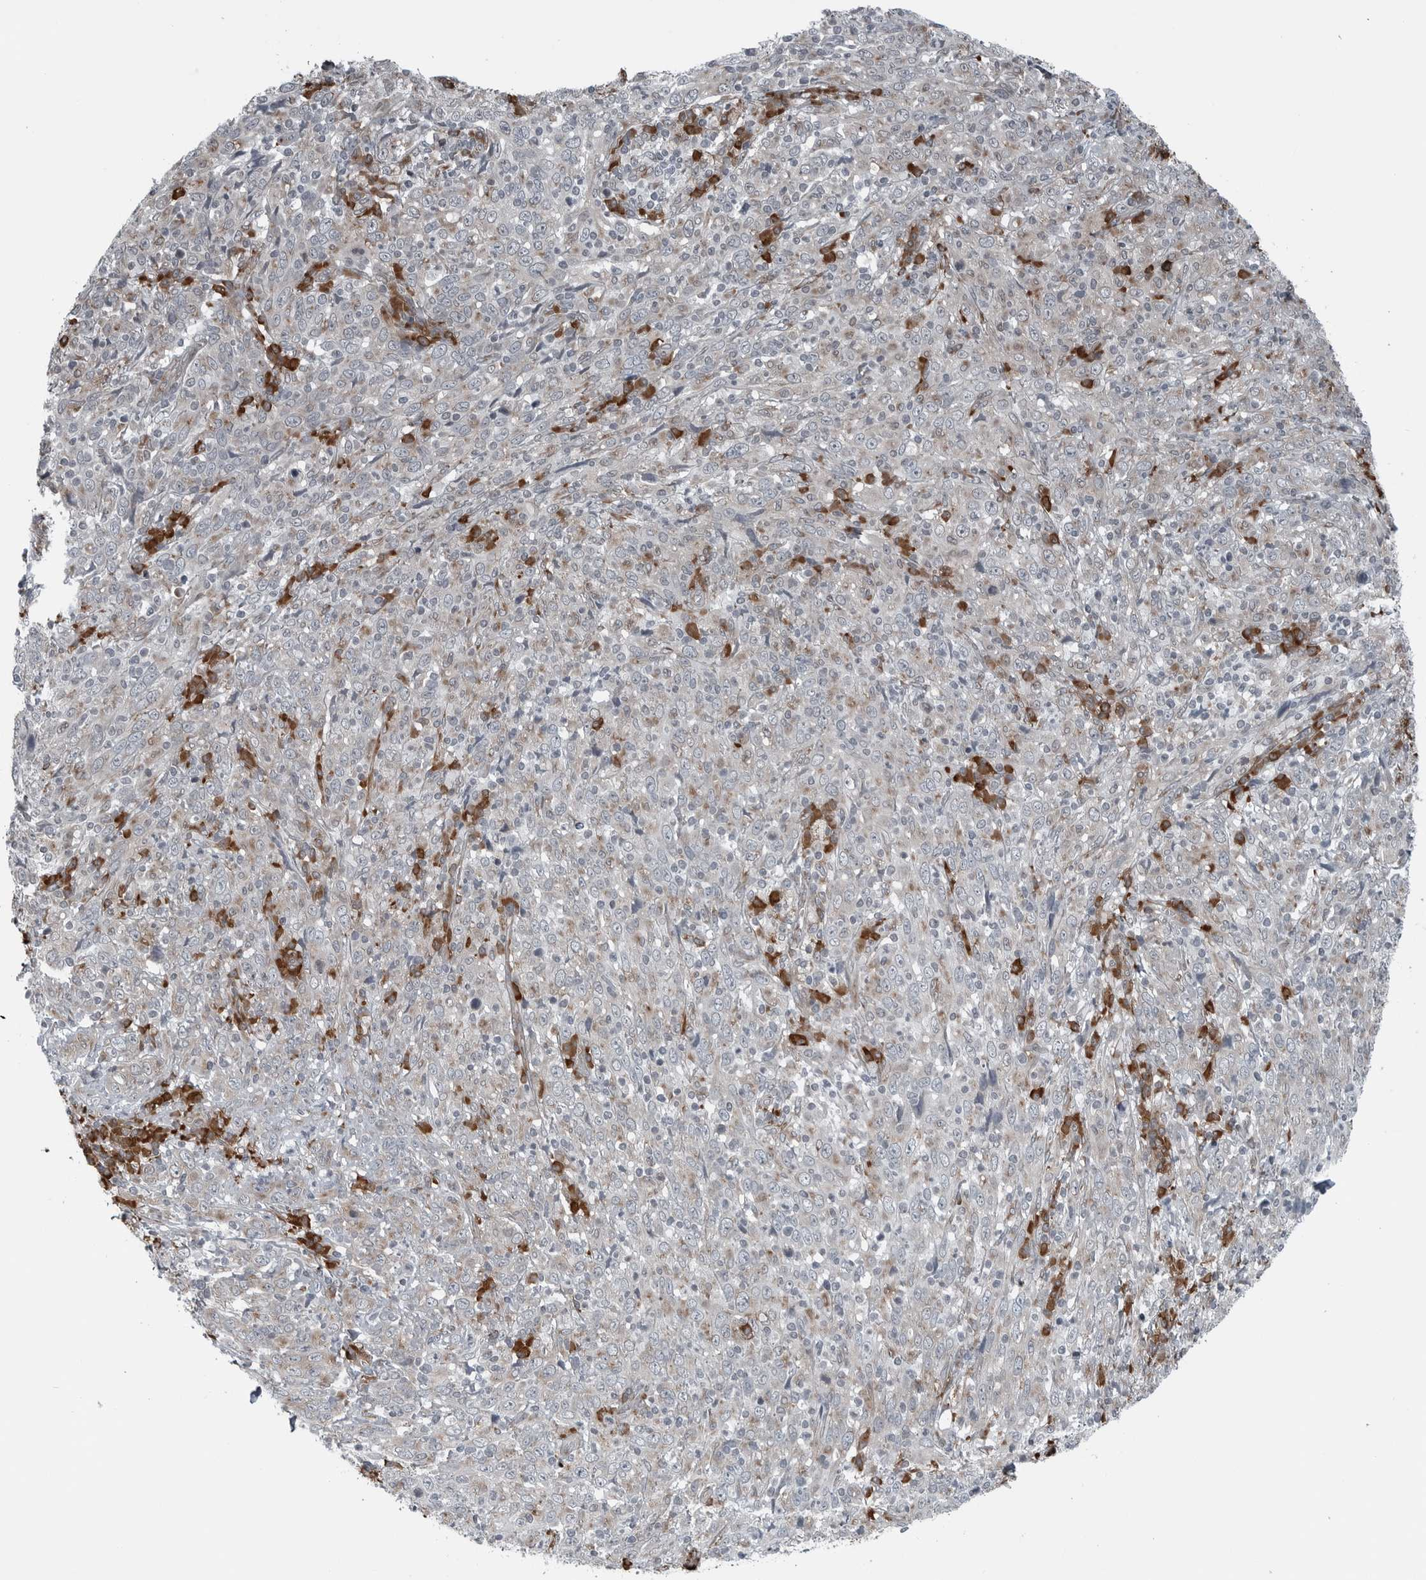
{"staining": {"intensity": "weak", "quantity": "<25%", "location": "cytoplasmic/membranous"}, "tissue": "cervical cancer", "cell_type": "Tumor cells", "image_type": "cancer", "snomed": [{"axis": "morphology", "description": "Squamous cell carcinoma, NOS"}, {"axis": "topography", "description": "Cervix"}], "caption": "Cervical cancer (squamous cell carcinoma) was stained to show a protein in brown. There is no significant staining in tumor cells. (Stains: DAB (3,3'-diaminobenzidine) IHC with hematoxylin counter stain, Microscopy: brightfield microscopy at high magnification).", "gene": "CEP85", "patient": {"sex": "female", "age": 46}}